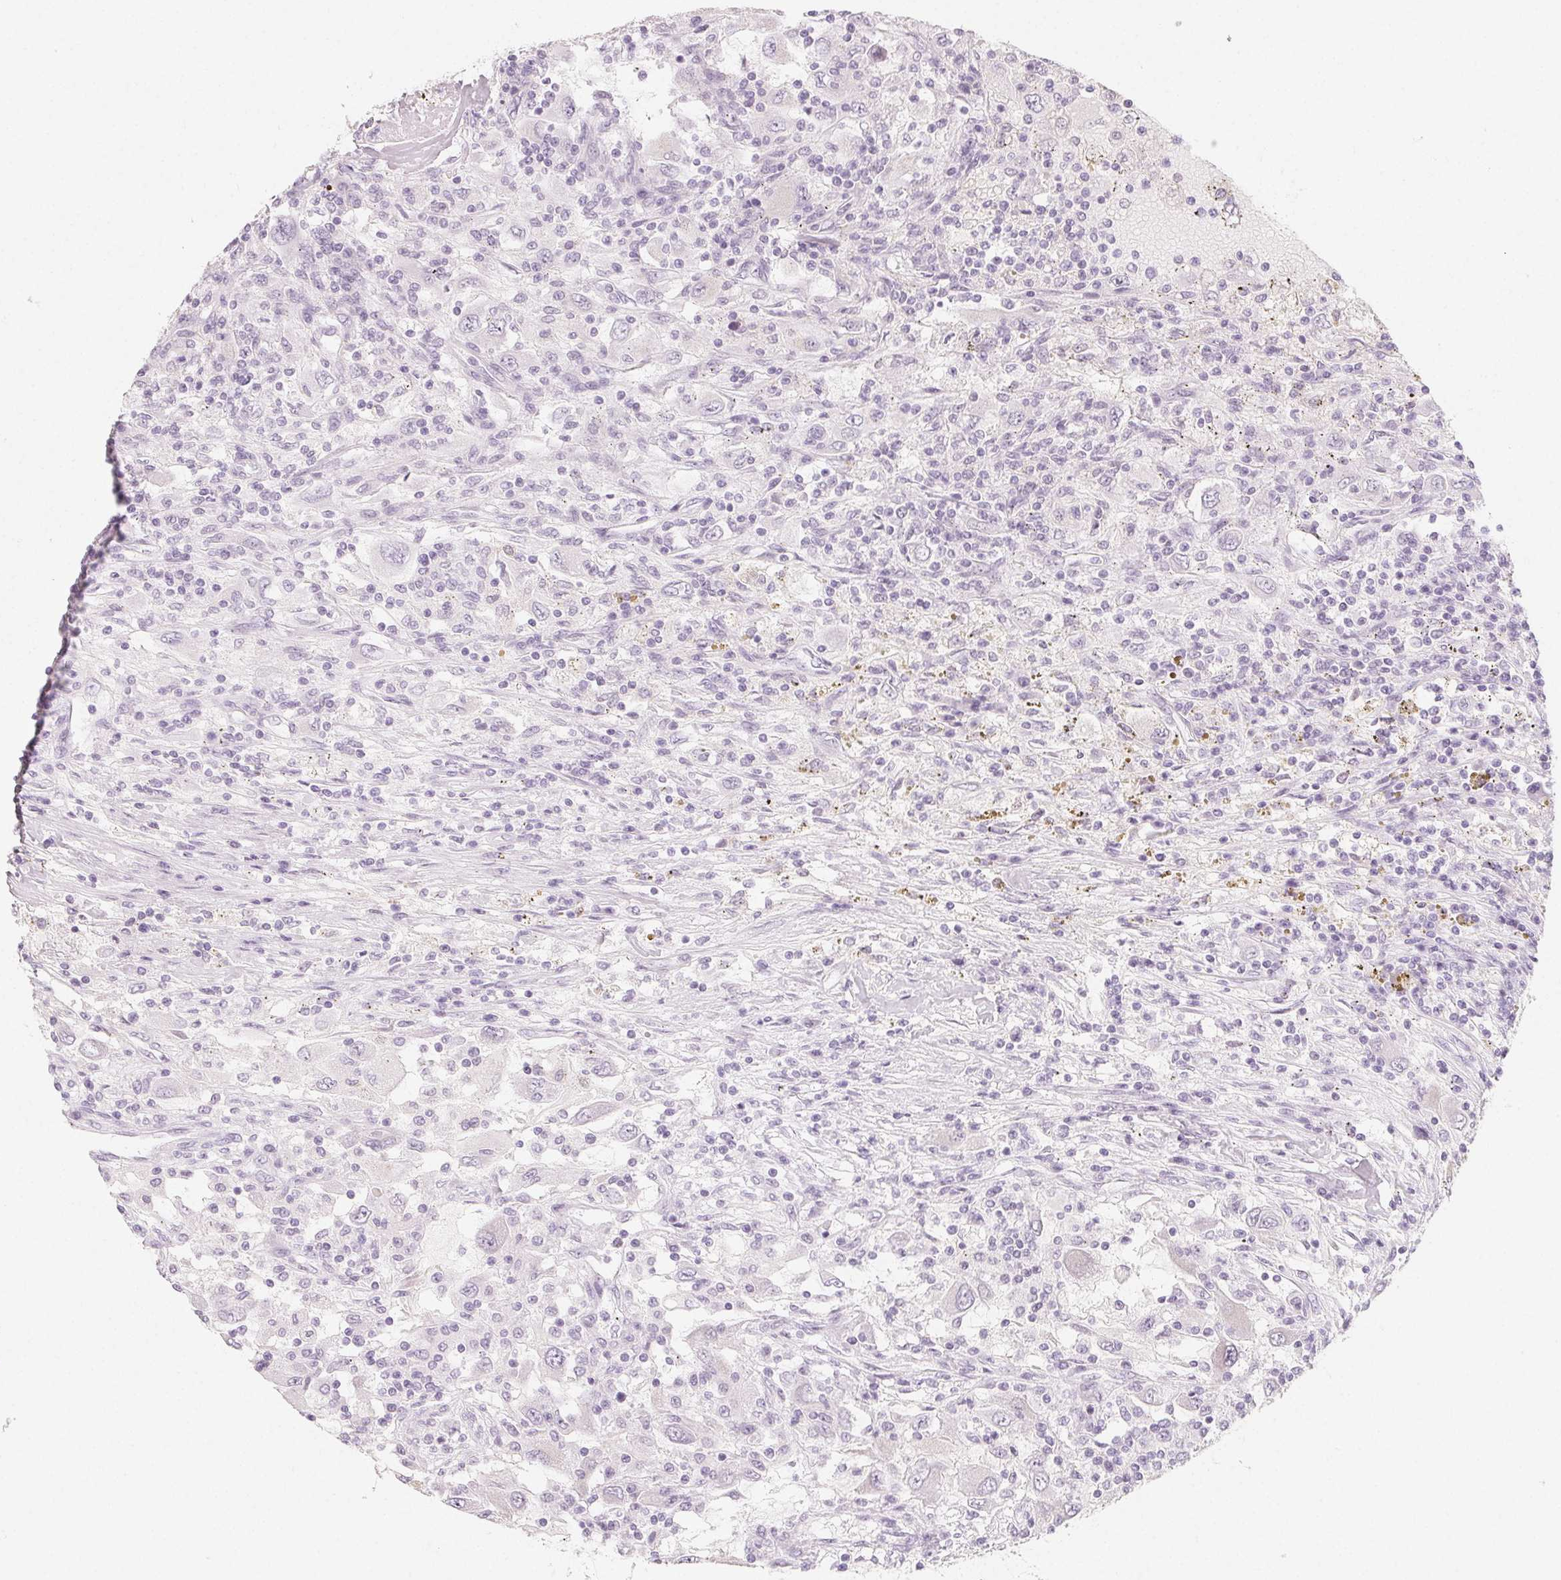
{"staining": {"intensity": "negative", "quantity": "none", "location": "none"}, "tissue": "renal cancer", "cell_type": "Tumor cells", "image_type": "cancer", "snomed": [{"axis": "morphology", "description": "Adenocarcinoma, NOS"}, {"axis": "topography", "description": "Kidney"}], "caption": "The photomicrograph displays no significant staining in tumor cells of renal cancer (adenocarcinoma).", "gene": "SH3GL2", "patient": {"sex": "female", "age": 67}}